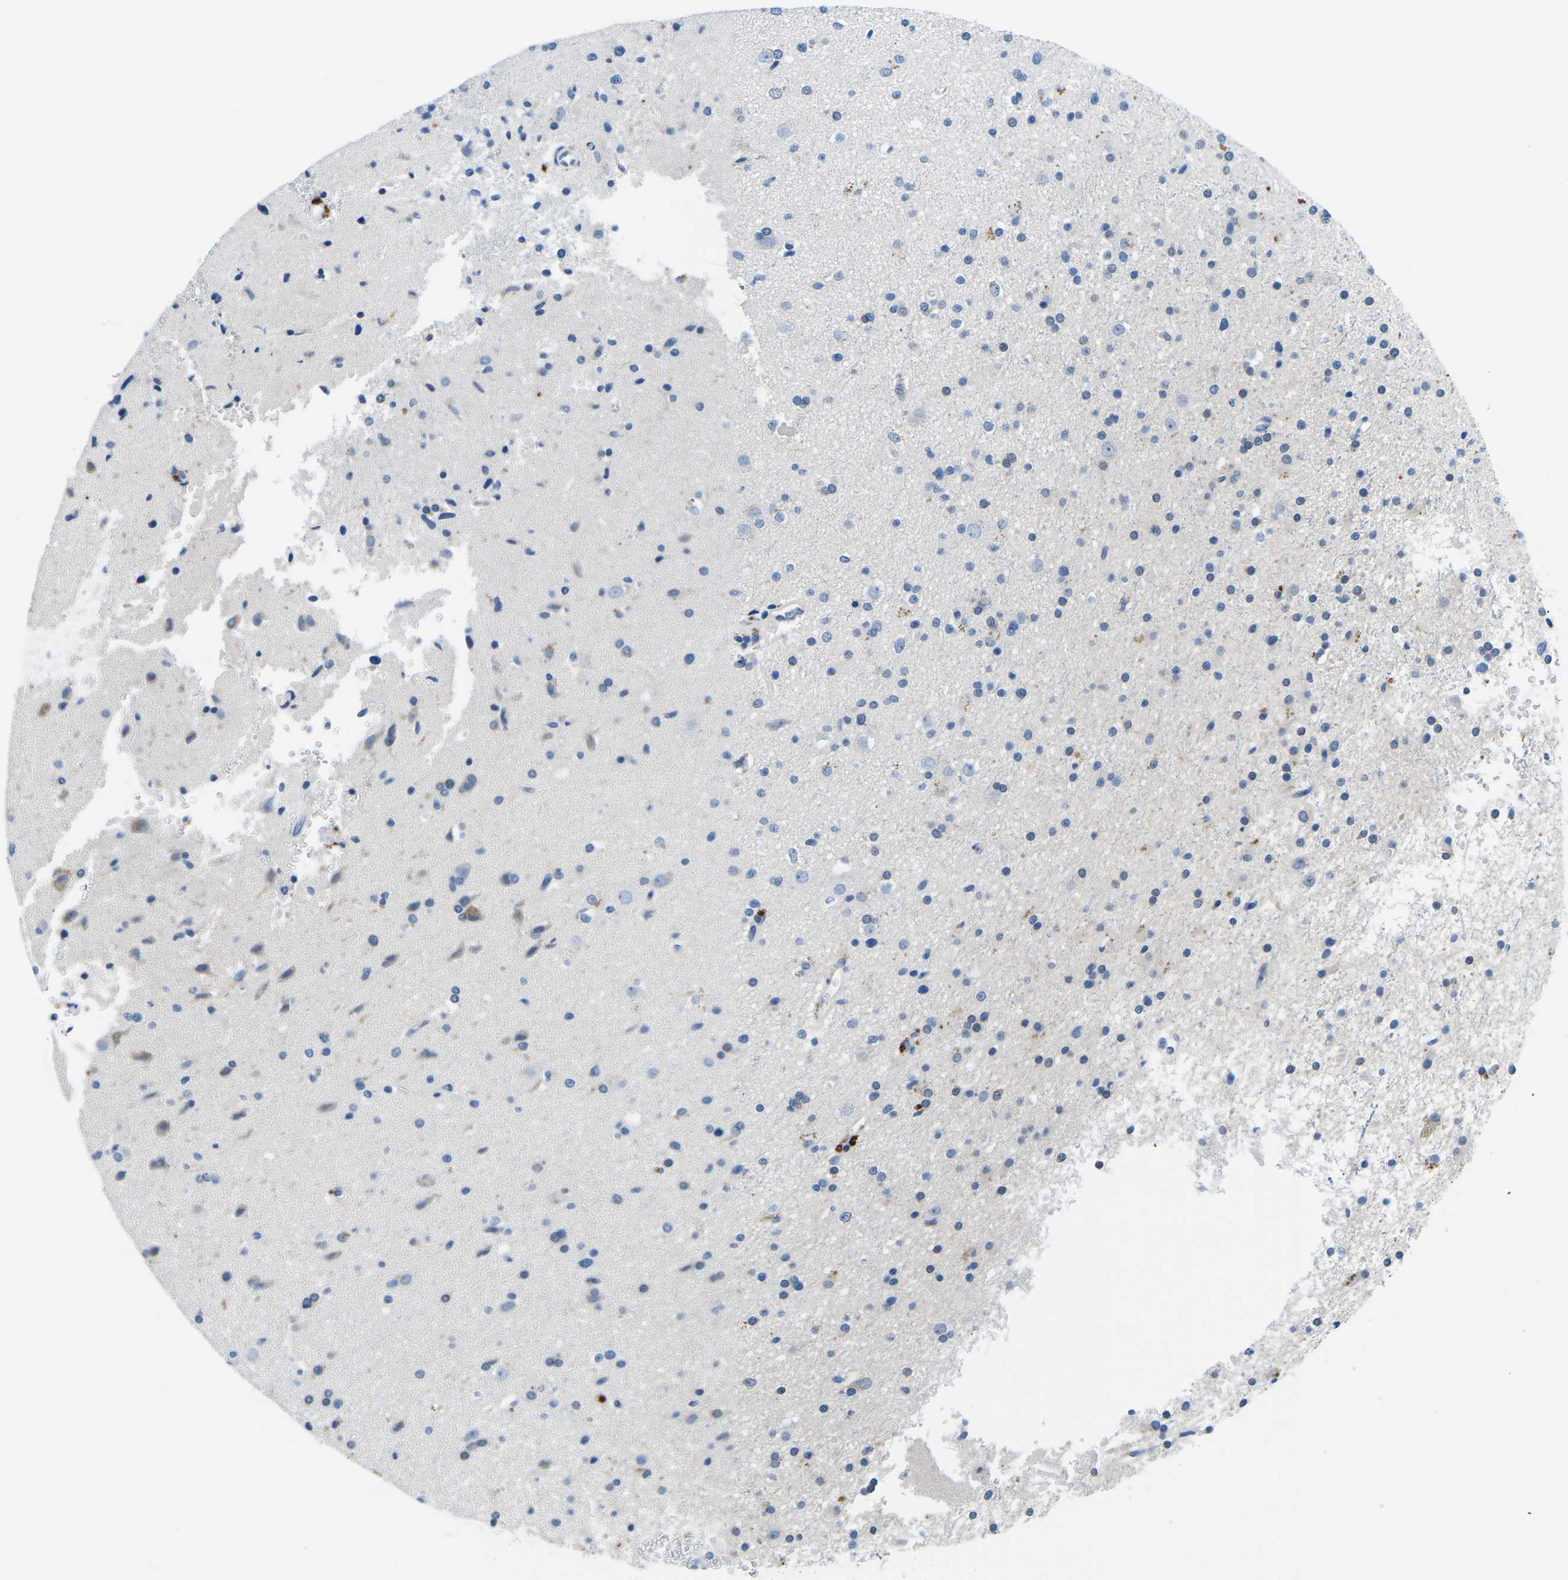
{"staining": {"intensity": "weak", "quantity": "<25%", "location": "cytoplasmic/membranous"}, "tissue": "glioma", "cell_type": "Tumor cells", "image_type": "cancer", "snomed": [{"axis": "morphology", "description": "Glioma, malignant, High grade"}, {"axis": "topography", "description": "Brain"}], "caption": "Immunohistochemistry (IHC) of malignant high-grade glioma displays no positivity in tumor cells.", "gene": "TM6SF1", "patient": {"sex": "male", "age": 33}}